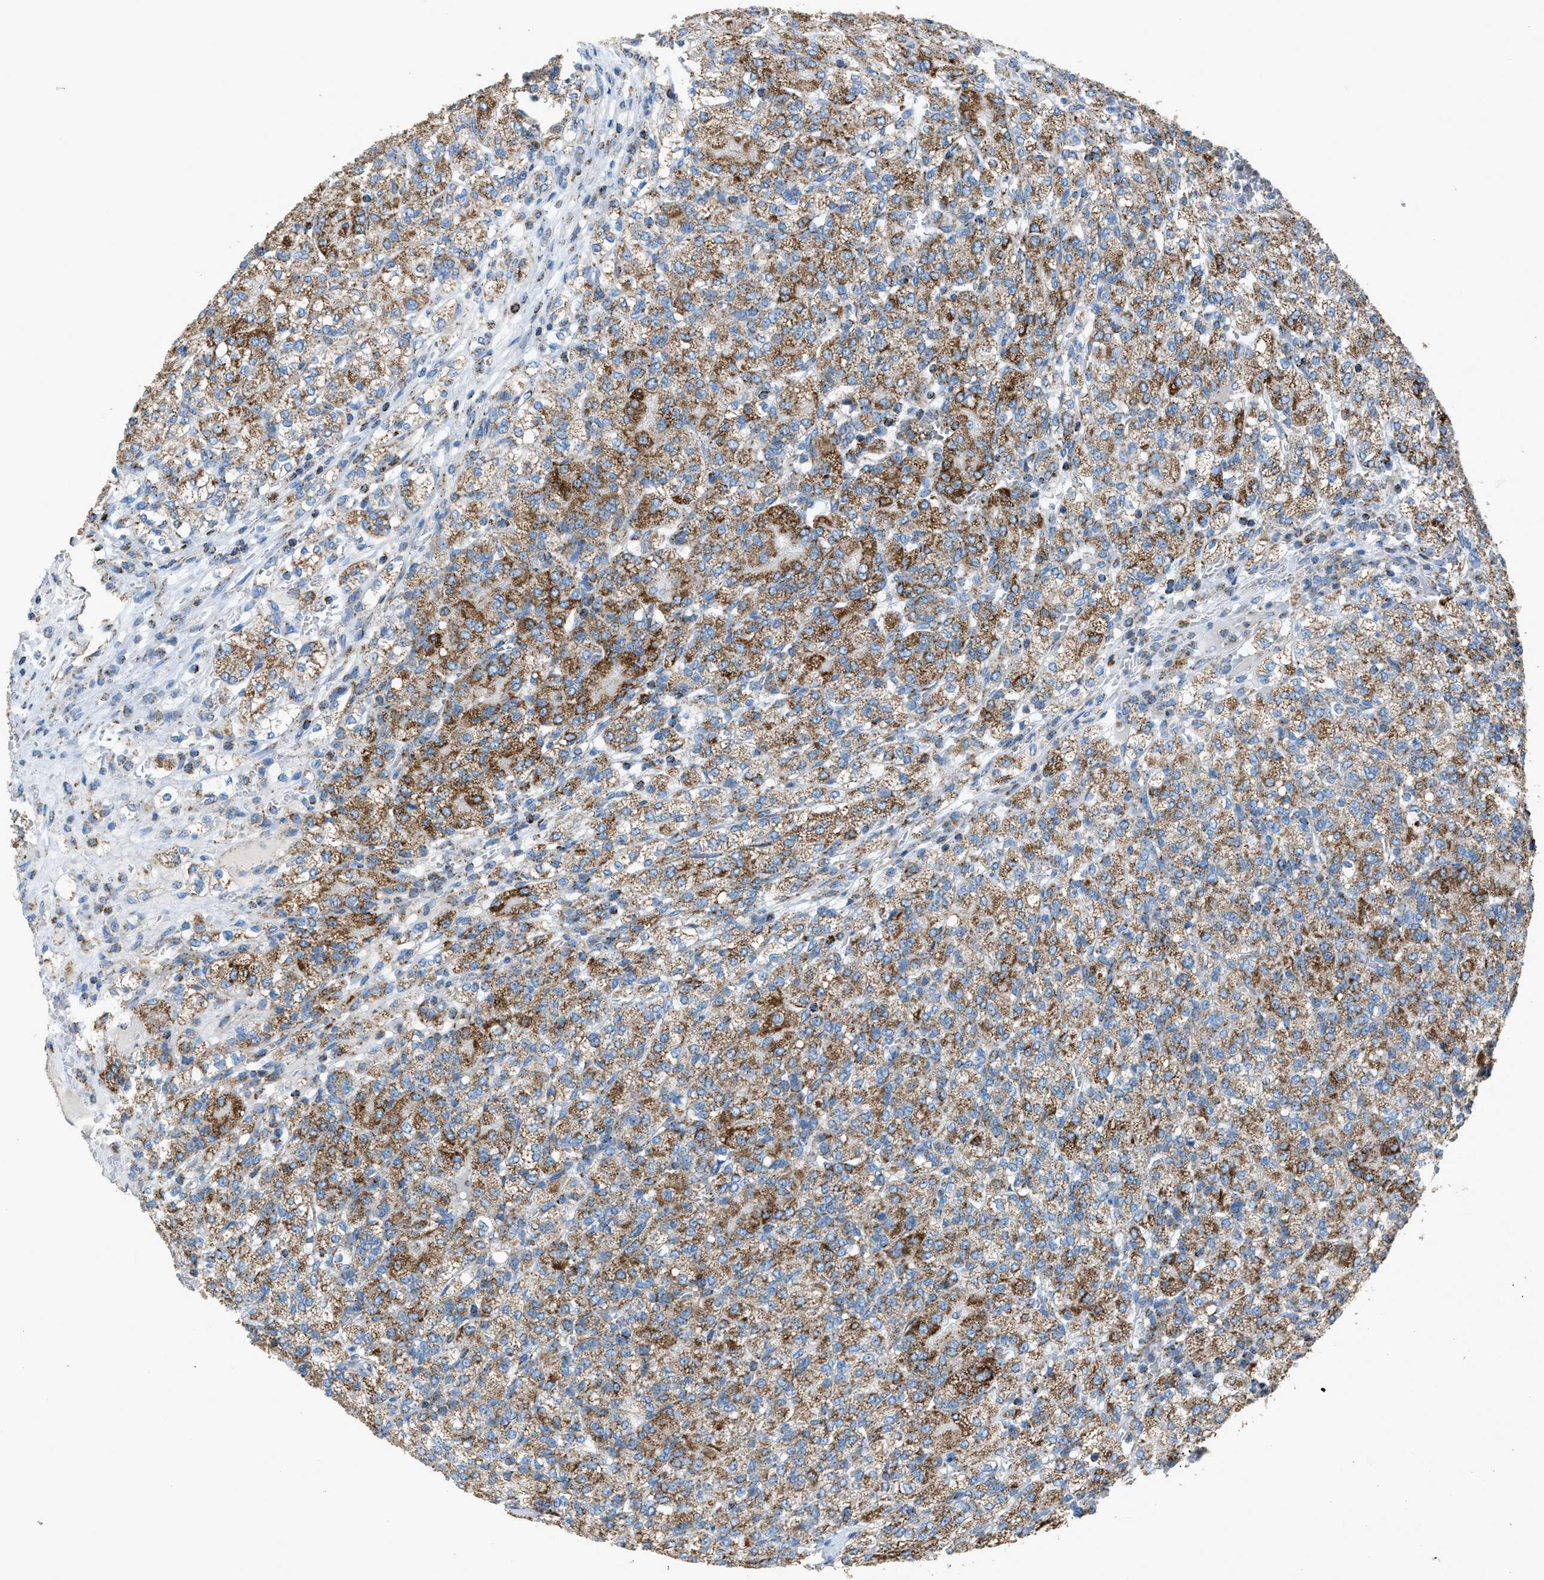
{"staining": {"intensity": "moderate", "quantity": ">75%", "location": "cytoplasmic/membranous"}, "tissue": "renal cancer", "cell_type": "Tumor cells", "image_type": "cancer", "snomed": [{"axis": "morphology", "description": "Adenocarcinoma, NOS"}, {"axis": "topography", "description": "Kidney"}], "caption": "An immunohistochemistry (IHC) micrograph of tumor tissue is shown. Protein staining in brown shows moderate cytoplasmic/membranous positivity in adenocarcinoma (renal) within tumor cells.", "gene": "MDH2", "patient": {"sex": "male", "age": 77}}